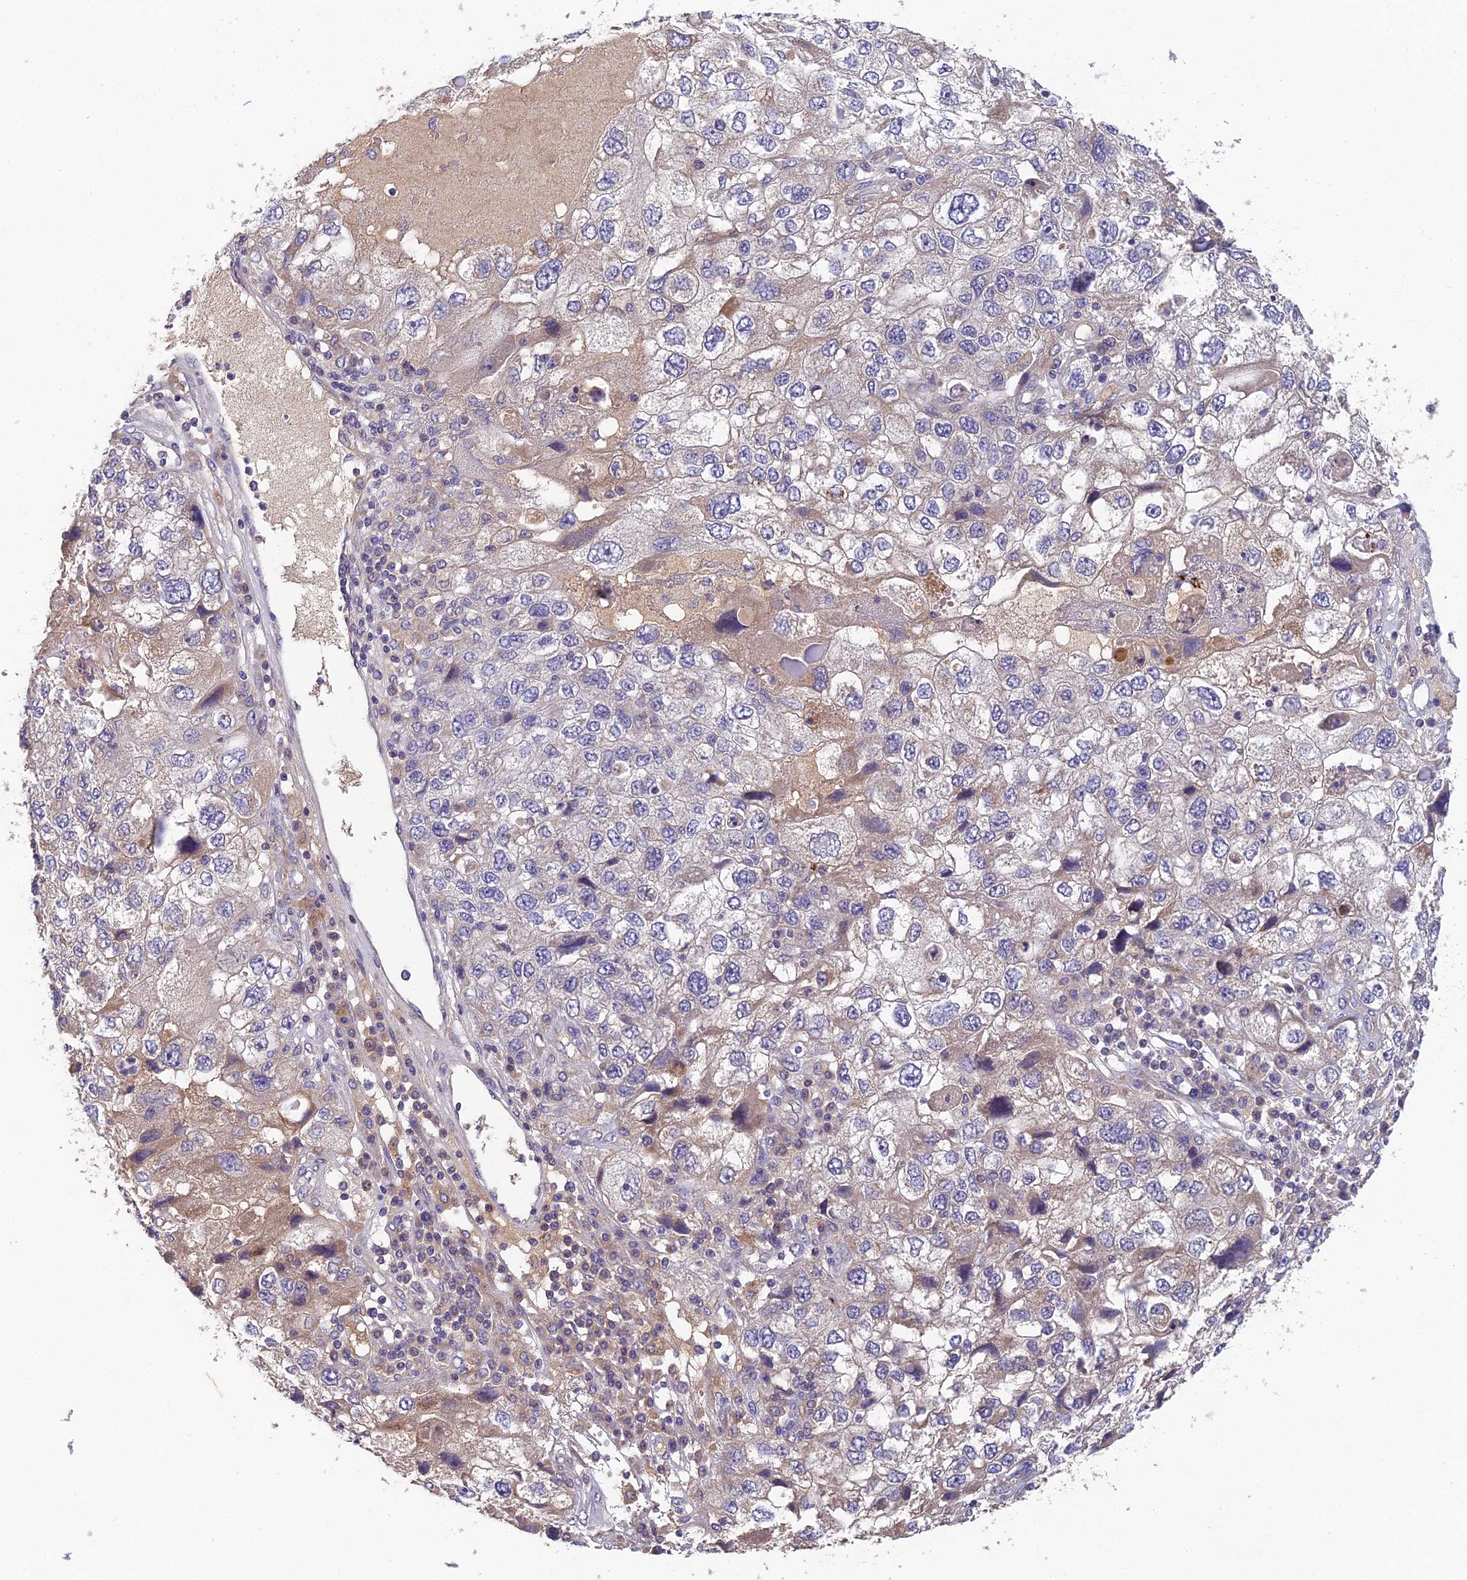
{"staining": {"intensity": "weak", "quantity": "<25%", "location": "cytoplasmic/membranous"}, "tissue": "endometrial cancer", "cell_type": "Tumor cells", "image_type": "cancer", "snomed": [{"axis": "morphology", "description": "Adenocarcinoma, NOS"}, {"axis": "topography", "description": "Endometrium"}], "caption": "High magnification brightfield microscopy of endometrial cancer (adenocarcinoma) stained with DAB (brown) and counterstained with hematoxylin (blue): tumor cells show no significant expression. (DAB immunohistochemistry (IHC) with hematoxylin counter stain).", "gene": "ADAMTS13", "patient": {"sex": "female", "age": 49}}